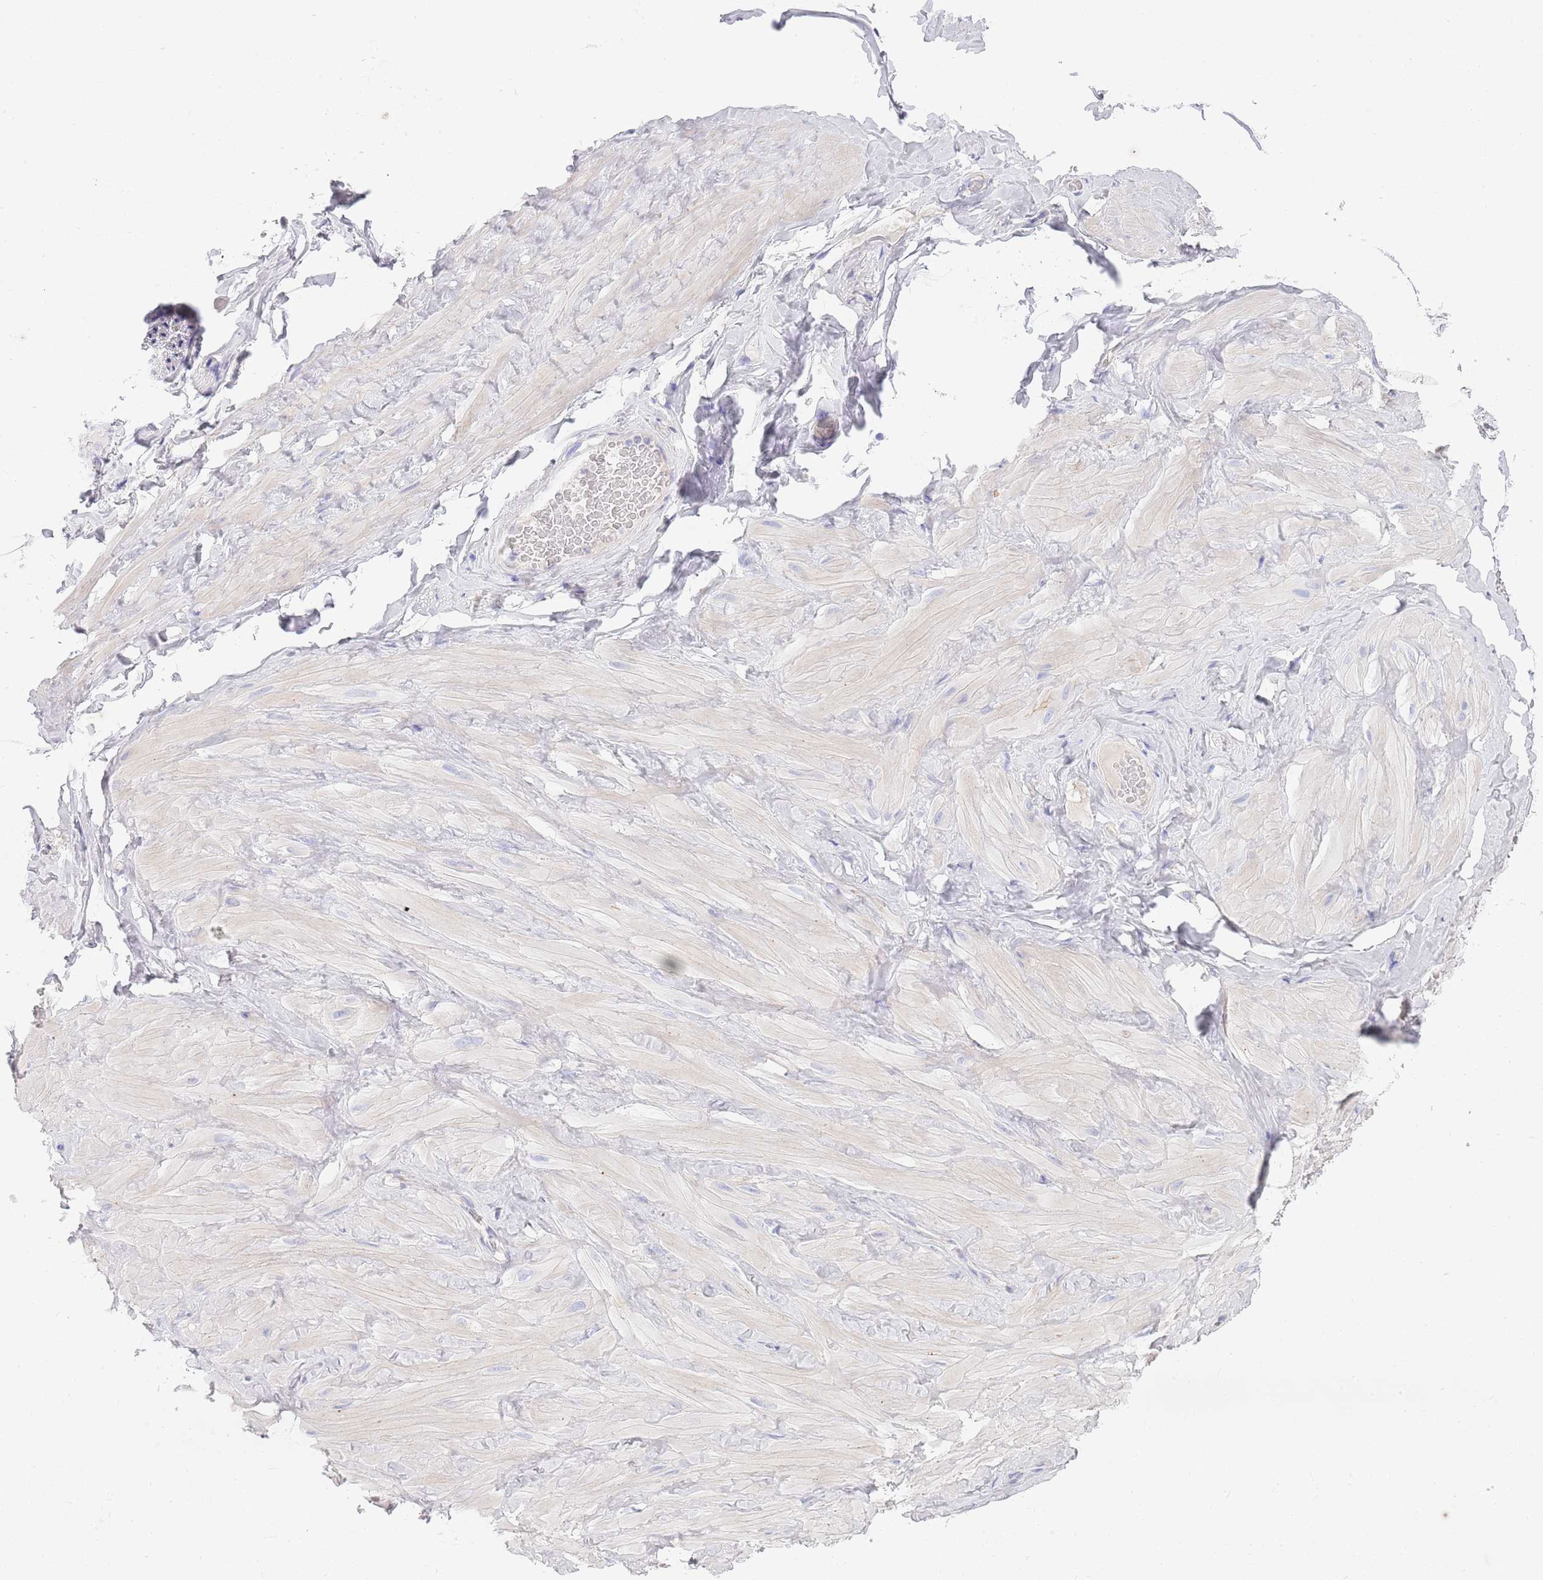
{"staining": {"intensity": "negative", "quantity": "none", "location": "none"}, "tissue": "adipose tissue", "cell_type": "Adipocytes", "image_type": "normal", "snomed": [{"axis": "morphology", "description": "Normal tissue, NOS"}, {"axis": "topography", "description": "Soft tissue"}, {"axis": "topography", "description": "Vascular tissue"}], "caption": "A high-resolution image shows immunohistochemistry (IHC) staining of normal adipose tissue, which displays no significant staining in adipocytes.", "gene": "EMC8", "patient": {"sex": "male", "age": 41}}